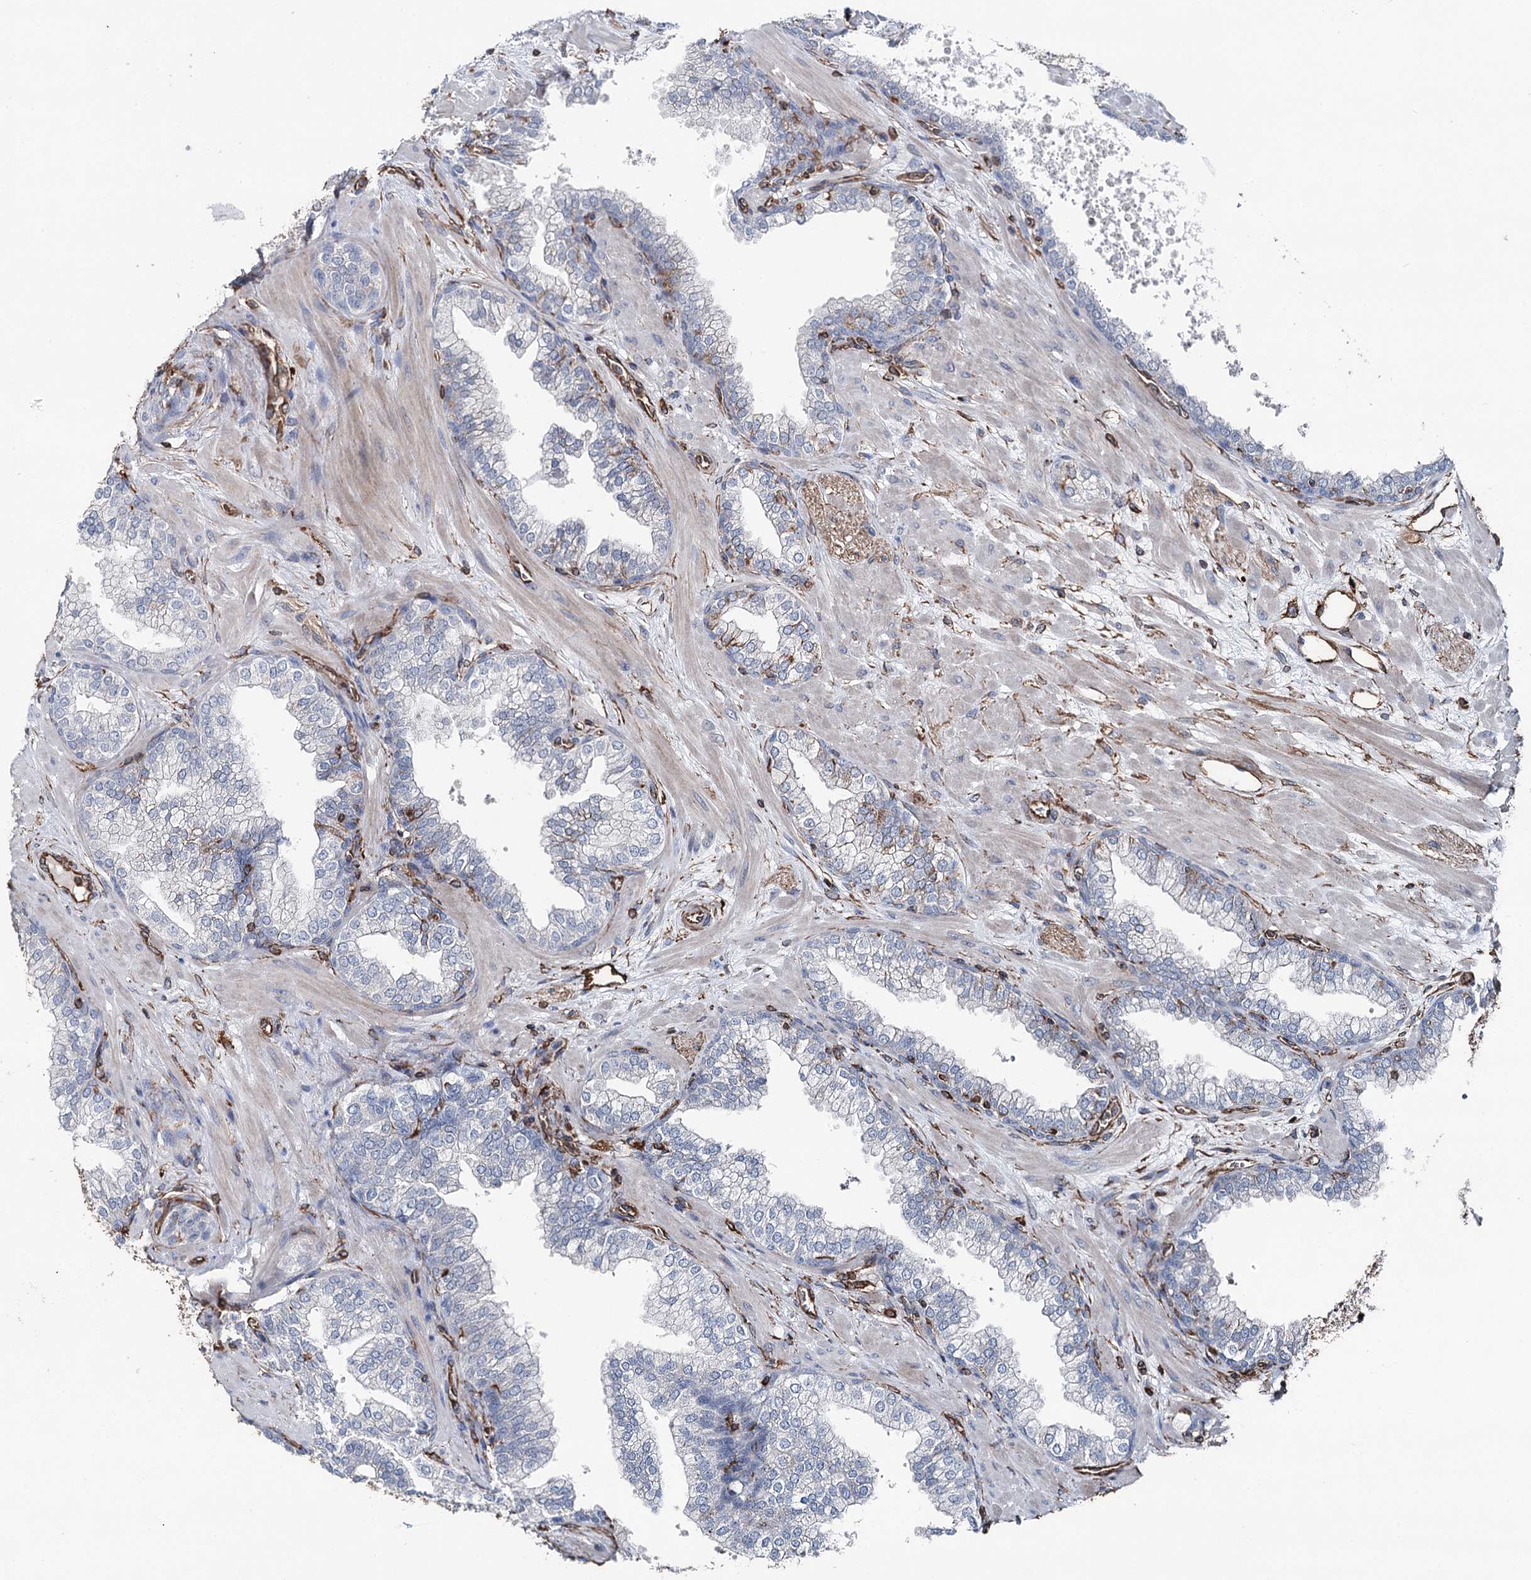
{"staining": {"intensity": "negative", "quantity": "none", "location": "none"}, "tissue": "prostate", "cell_type": "Glandular cells", "image_type": "normal", "snomed": [{"axis": "morphology", "description": "Normal tissue, NOS"}, {"axis": "topography", "description": "Prostate"}], "caption": "An IHC micrograph of benign prostate is shown. There is no staining in glandular cells of prostate. The staining is performed using DAB (3,3'-diaminobenzidine) brown chromogen with nuclei counter-stained in using hematoxylin.", "gene": "CLEC4M", "patient": {"sex": "male", "age": 60}}